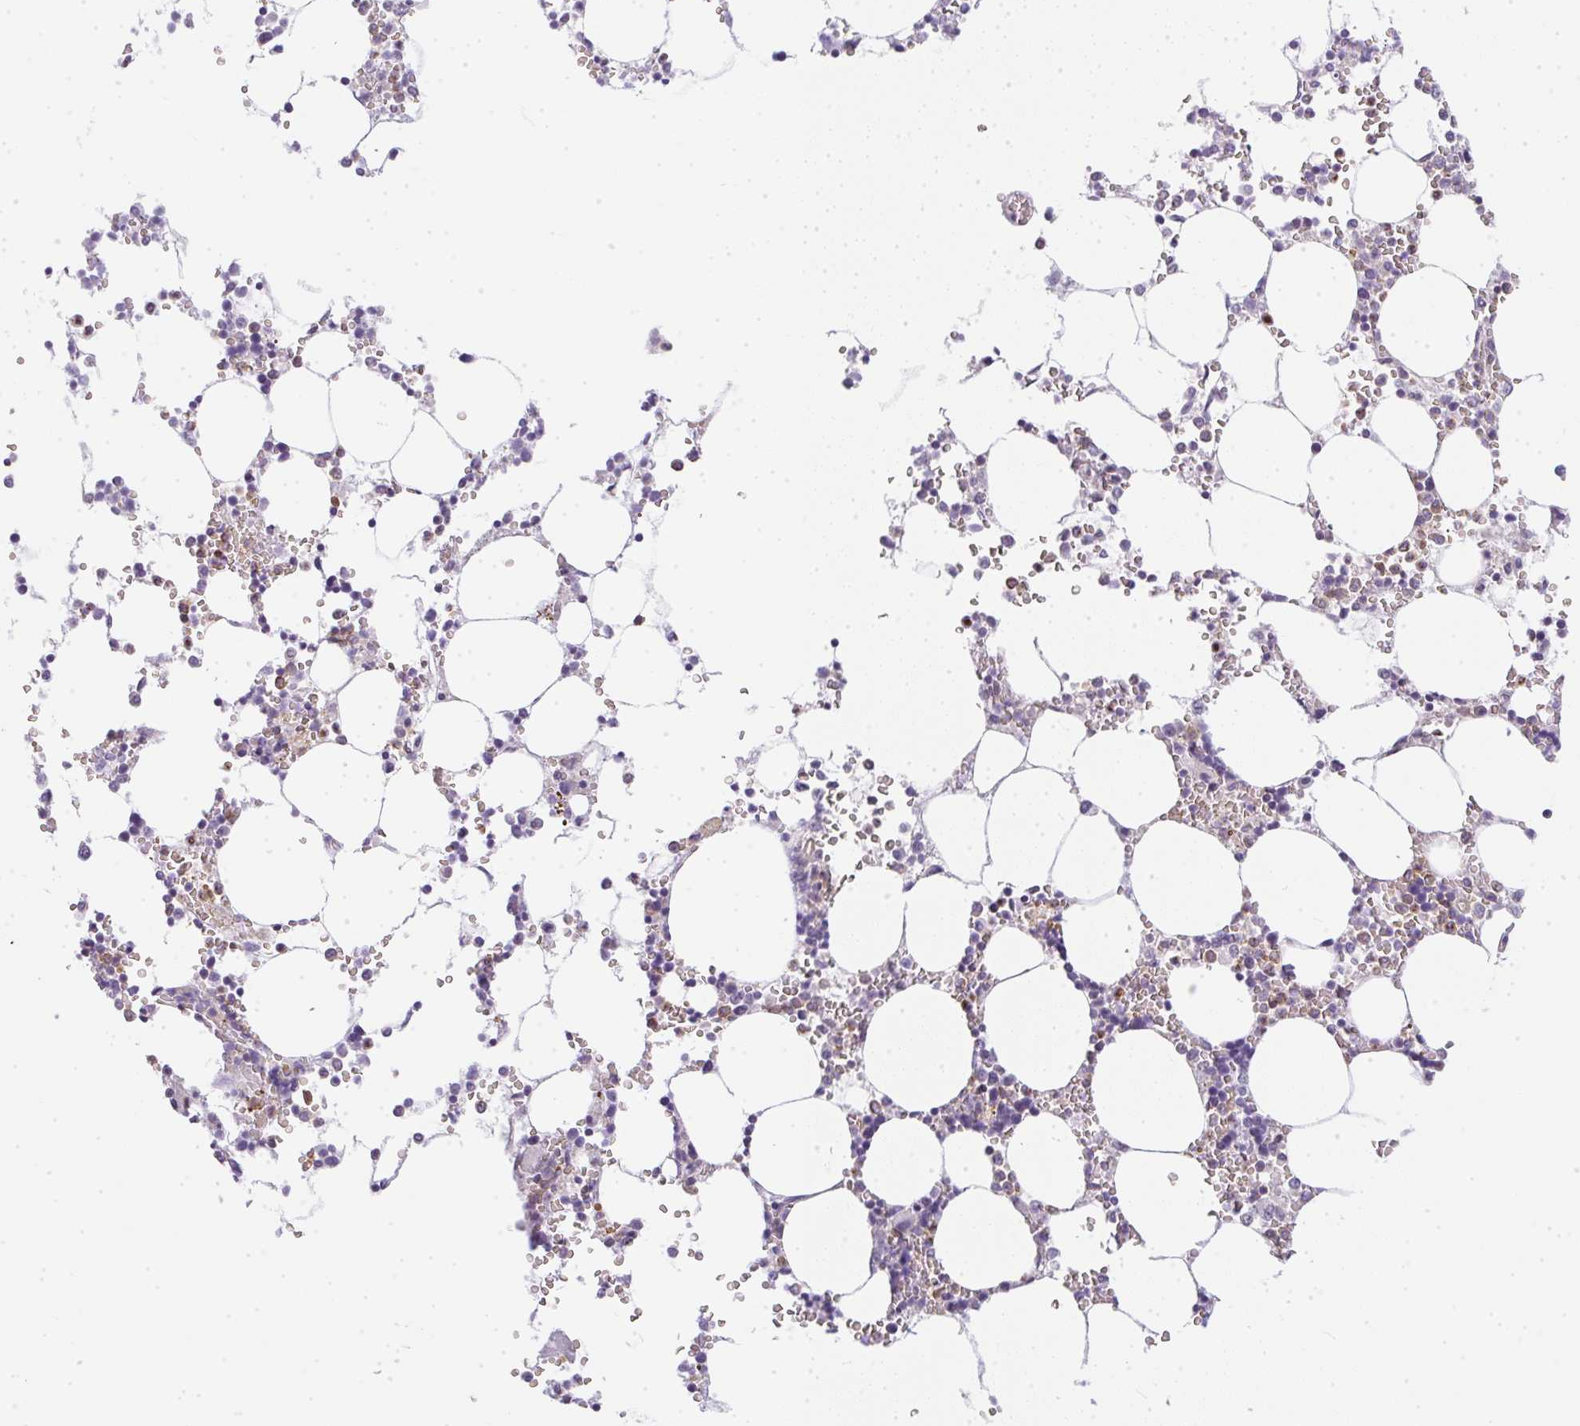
{"staining": {"intensity": "strong", "quantity": "<25%", "location": "cytoplasmic/membranous"}, "tissue": "bone marrow", "cell_type": "Hematopoietic cells", "image_type": "normal", "snomed": [{"axis": "morphology", "description": "Normal tissue, NOS"}, {"axis": "topography", "description": "Bone marrow"}], "caption": "Immunohistochemistry of normal human bone marrow reveals medium levels of strong cytoplasmic/membranous staining in about <25% of hematopoietic cells.", "gene": "SULF1", "patient": {"sex": "male", "age": 64}}